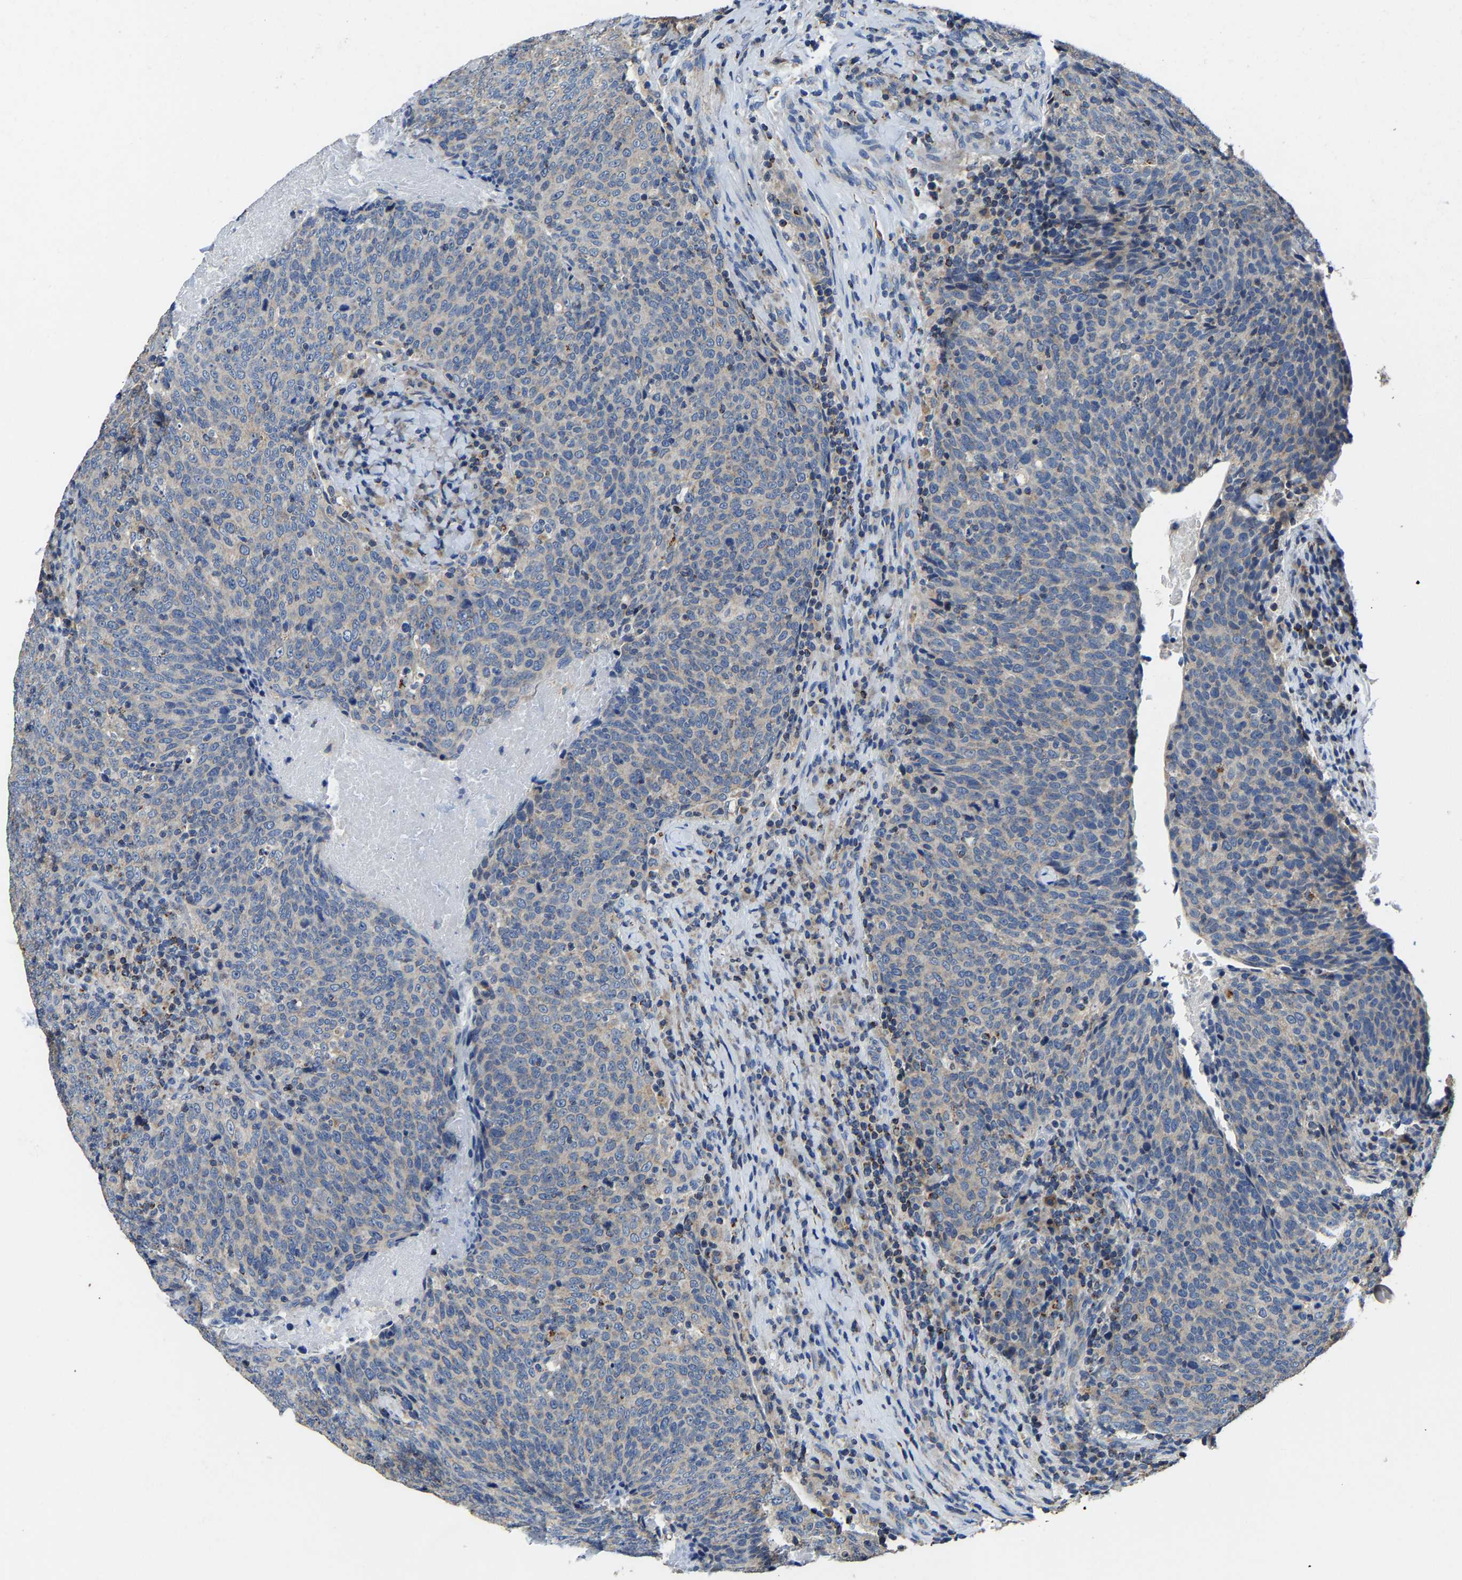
{"staining": {"intensity": "negative", "quantity": "none", "location": "none"}, "tissue": "head and neck cancer", "cell_type": "Tumor cells", "image_type": "cancer", "snomed": [{"axis": "morphology", "description": "Squamous cell carcinoma, NOS"}, {"axis": "morphology", "description": "Squamous cell carcinoma, metastatic, NOS"}, {"axis": "topography", "description": "Lymph node"}, {"axis": "topography", "description": "Head-Neck"}], "caption": "Human head and neck cancer (squamous cell carcinoma) stained for a protein using immunohistochemistry (IHC) displays no positivity in tumor cells.", "gene": "AGK", "patient": {"sex": "male", "age": 62}}